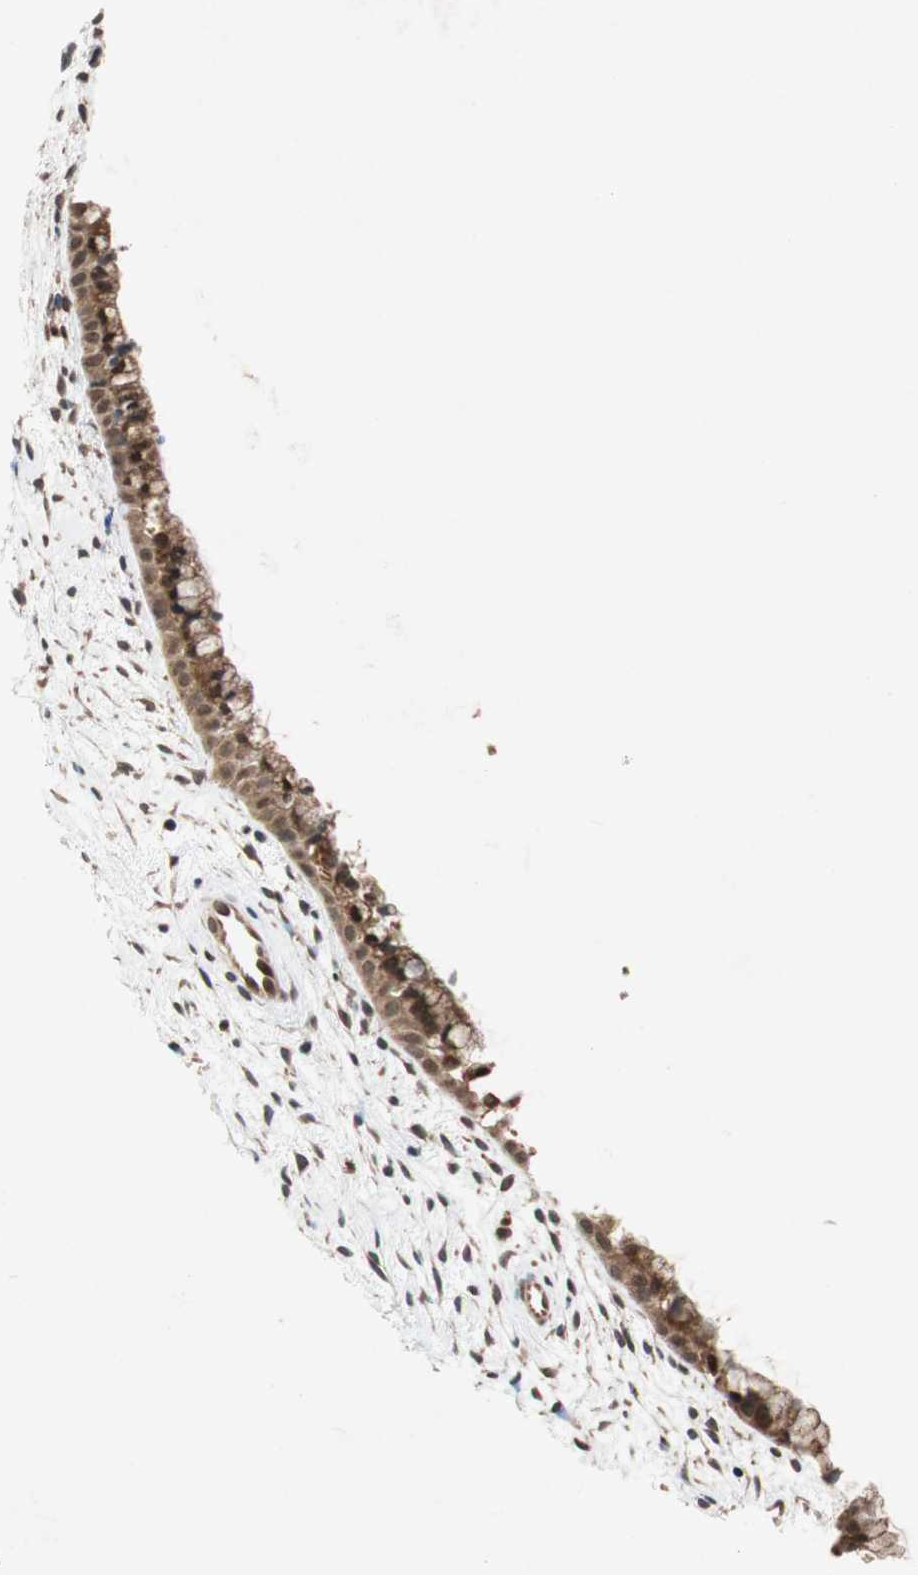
{"staining": {"intensity": "strong", "quantity": ">75%", "location": "cytoplasmic/membranous,nuclear"}, "tissue": "cervix", "cell_type": "Glandular cells", "image_type": "normal", "snomed": [{"axis": "morphology", "description": "Normal tissue, NOS"}, {"axis": "topography", "description": "Cervix"}], "caption": "Strong cytoplasmic/membranous,nuclear expression for a protein is seen in approximately >75% of glandular cells of normal cervix using IHC.", "gene": "AUP1", "patient": {"sex": "female", "age": 39}}